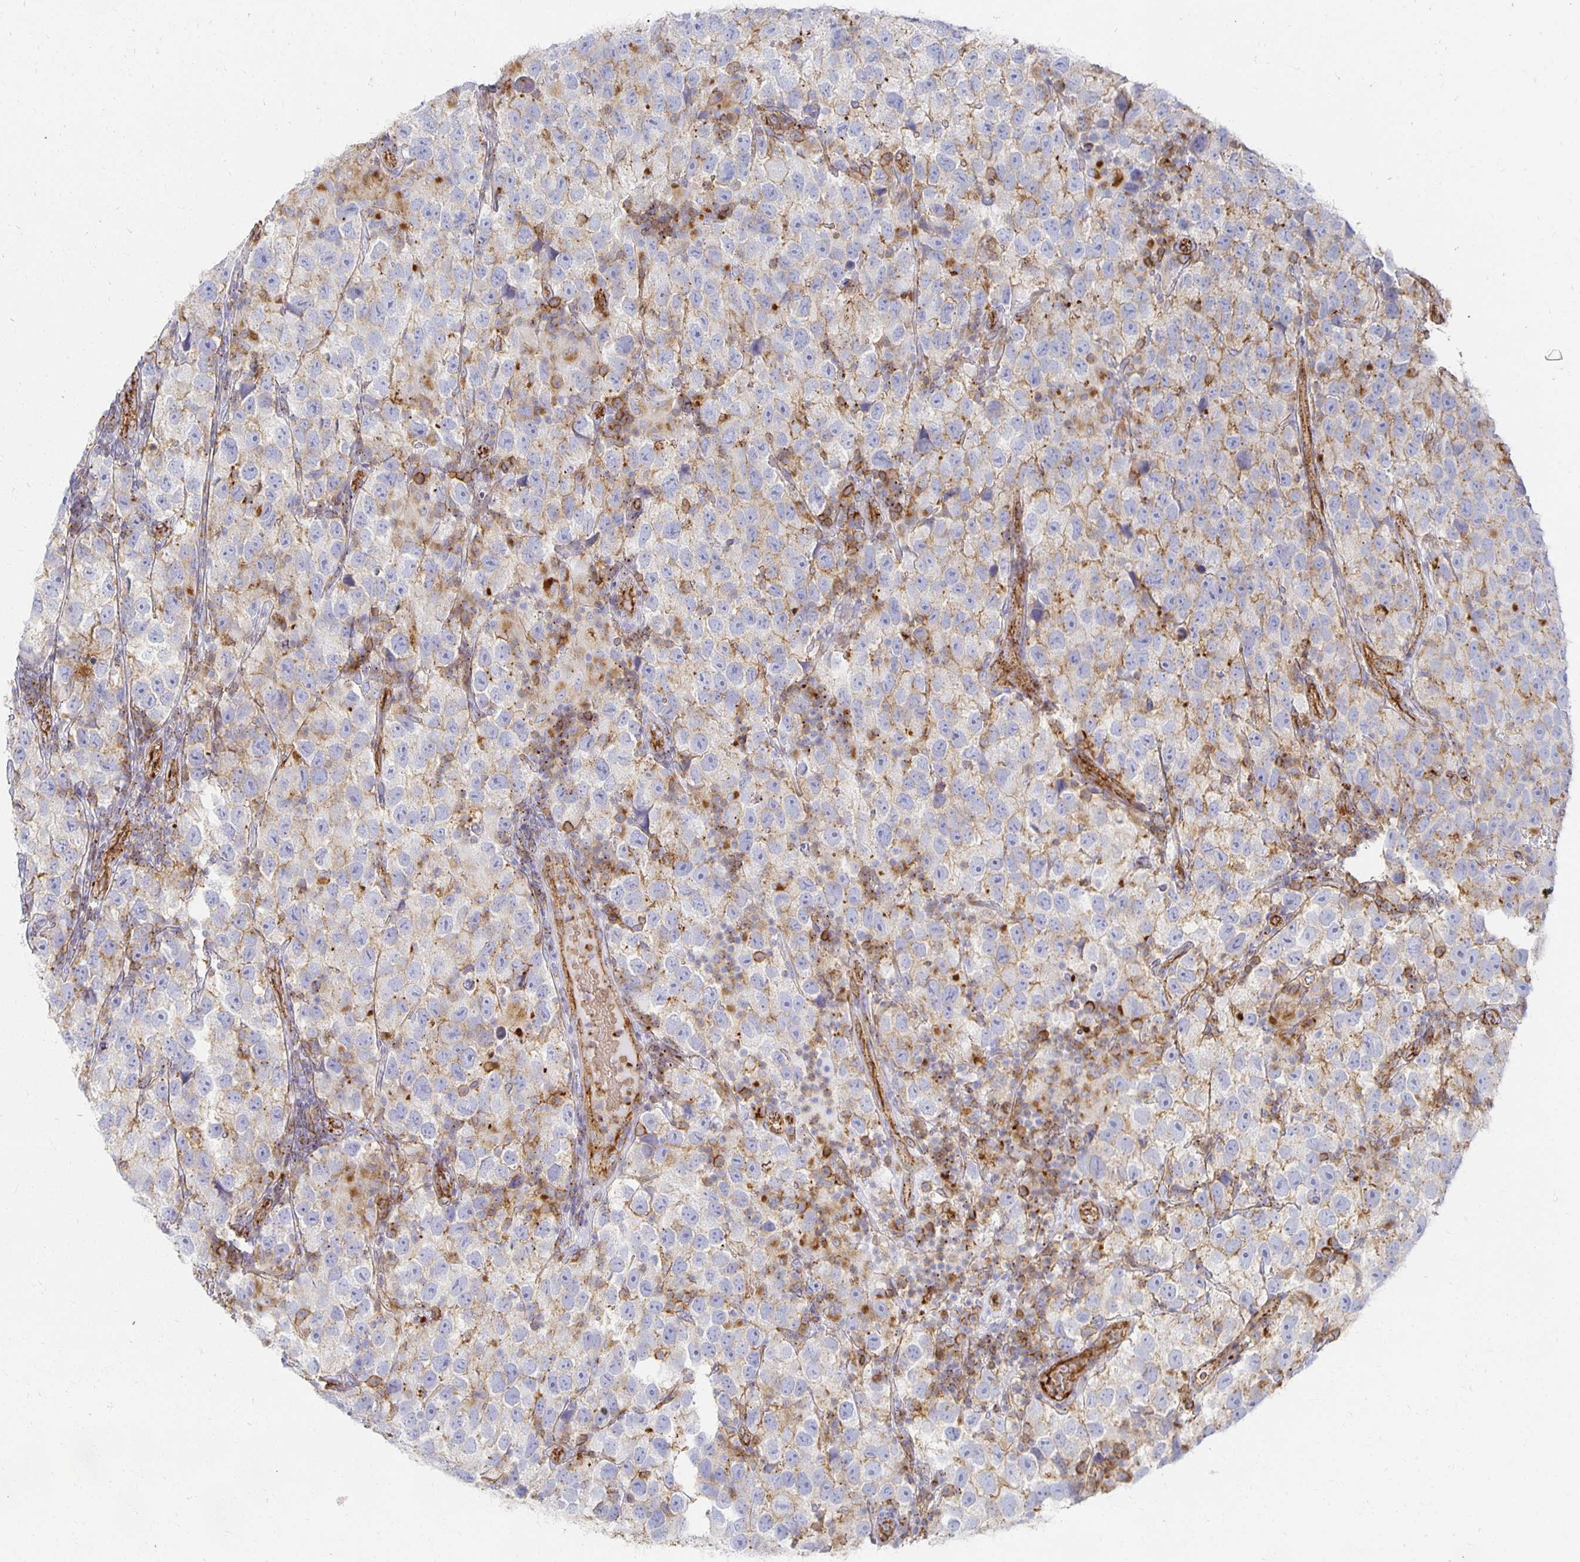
{"staining": {"intensity": "negative", "quantity": "none", "location": "none"}, "tissue": "testis cancer", "cell_type": "Tumor cells", "image_type": "cancer", "snomed": [{"axis": "morphology", "description": "Seminoma, NOS"}, {"axis": "topography", "description": "Testis"}], "caption": "Protein analysis of testis cancer (seminoma) displays no significant staining in tumor cells. The staining was performed using DAB to visualize the protein expression in brown, while the nuclei were stained in blue with hematoxylin (Magnification: 20x).", "gene": "TAAR1", "patient": {"sex": "male", "age": 26}}